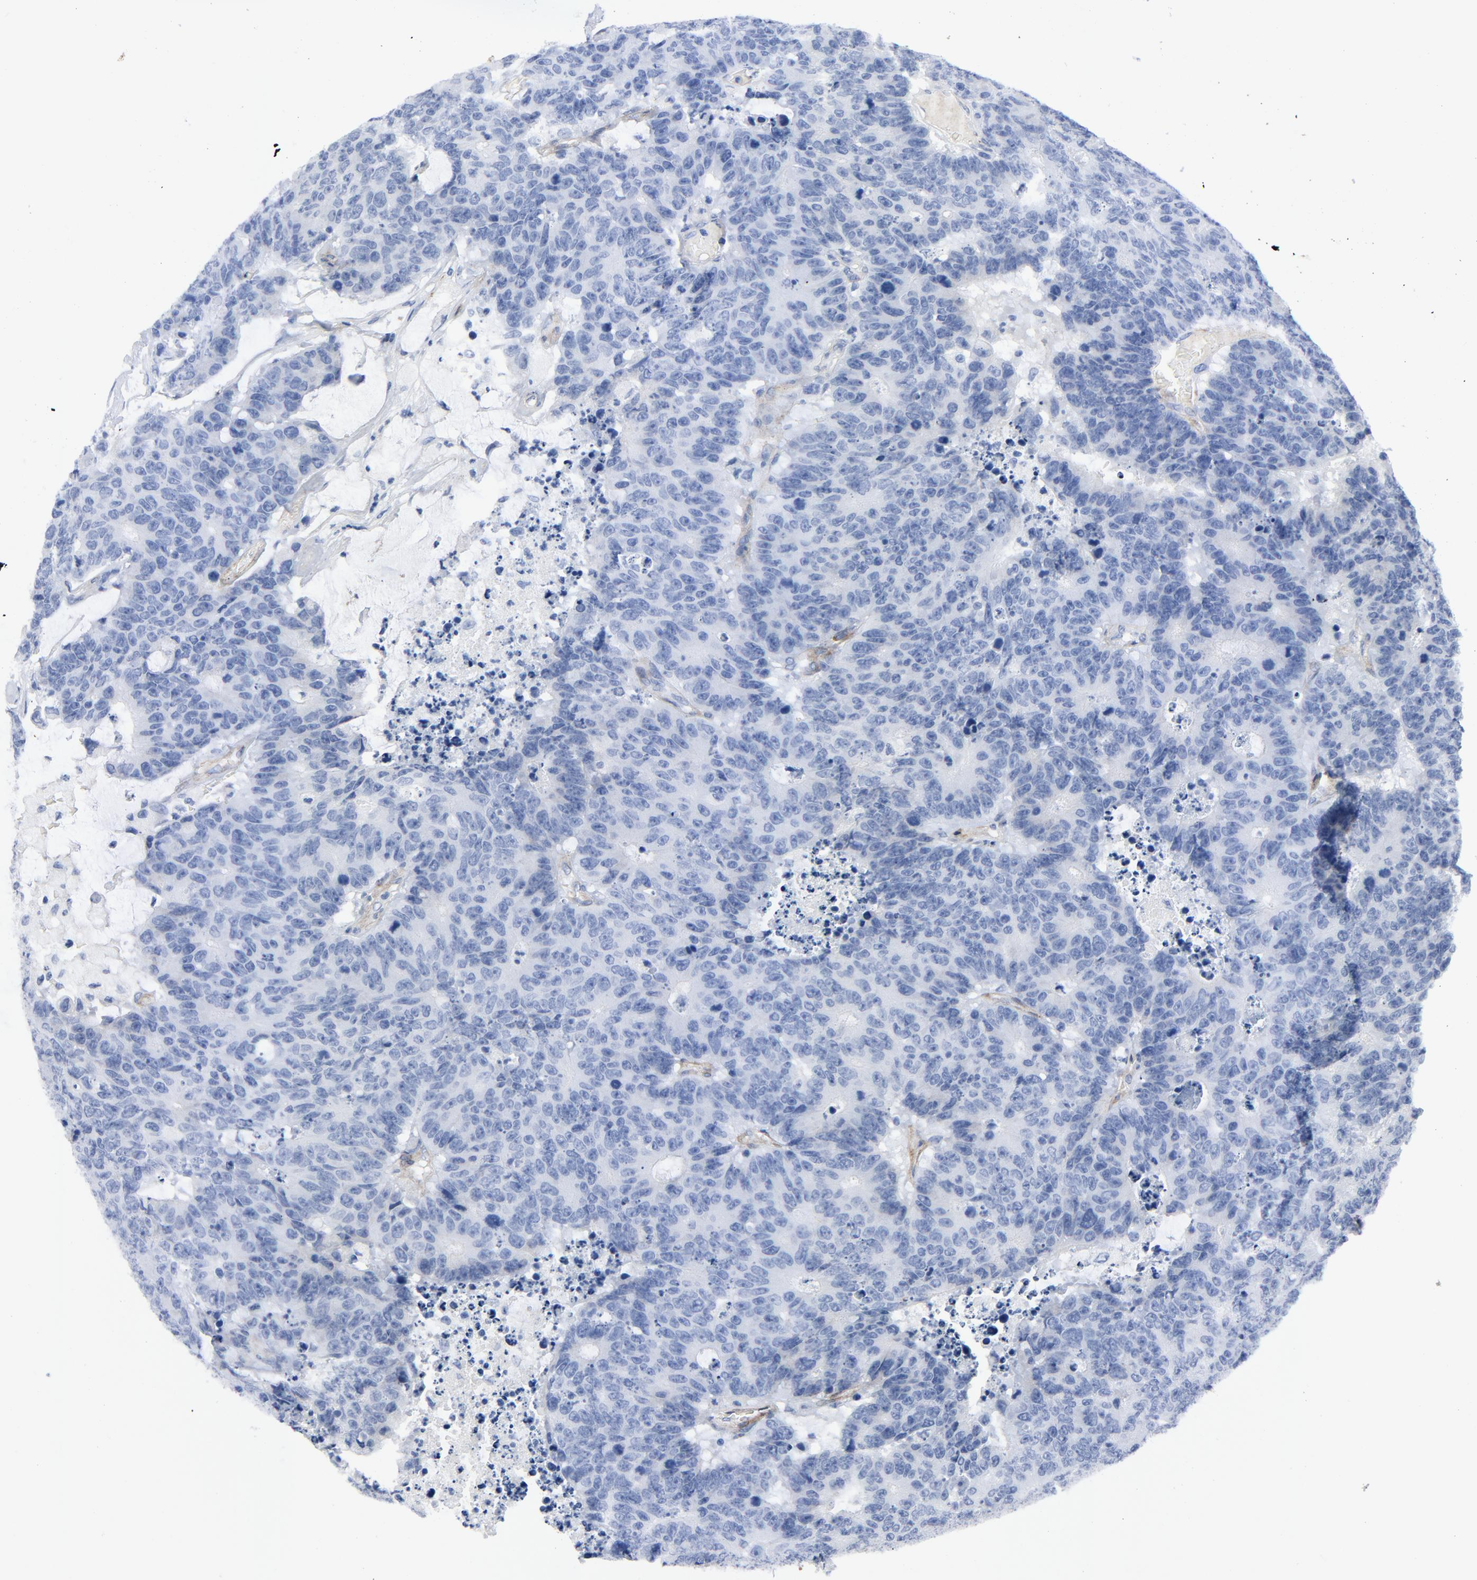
{"staining": {"intensity": "negative", "quantity": "none", "location": "none"}, "tissue": "colorectal cancer", "cell_type": "Tumor cells", "image_type": "cancer", "snomed": [{"axis": "morphology", "description": "Adenocarcinoma, NOS"}, {"axis": "topography", "description": "Colon"}], "caption": "Colorectal cancer stained for a protein using immunohistochemistry exhibits no staining tumor cells.", "gene": "LAMC1", "patient": {"sex": "female", "age": 86}}